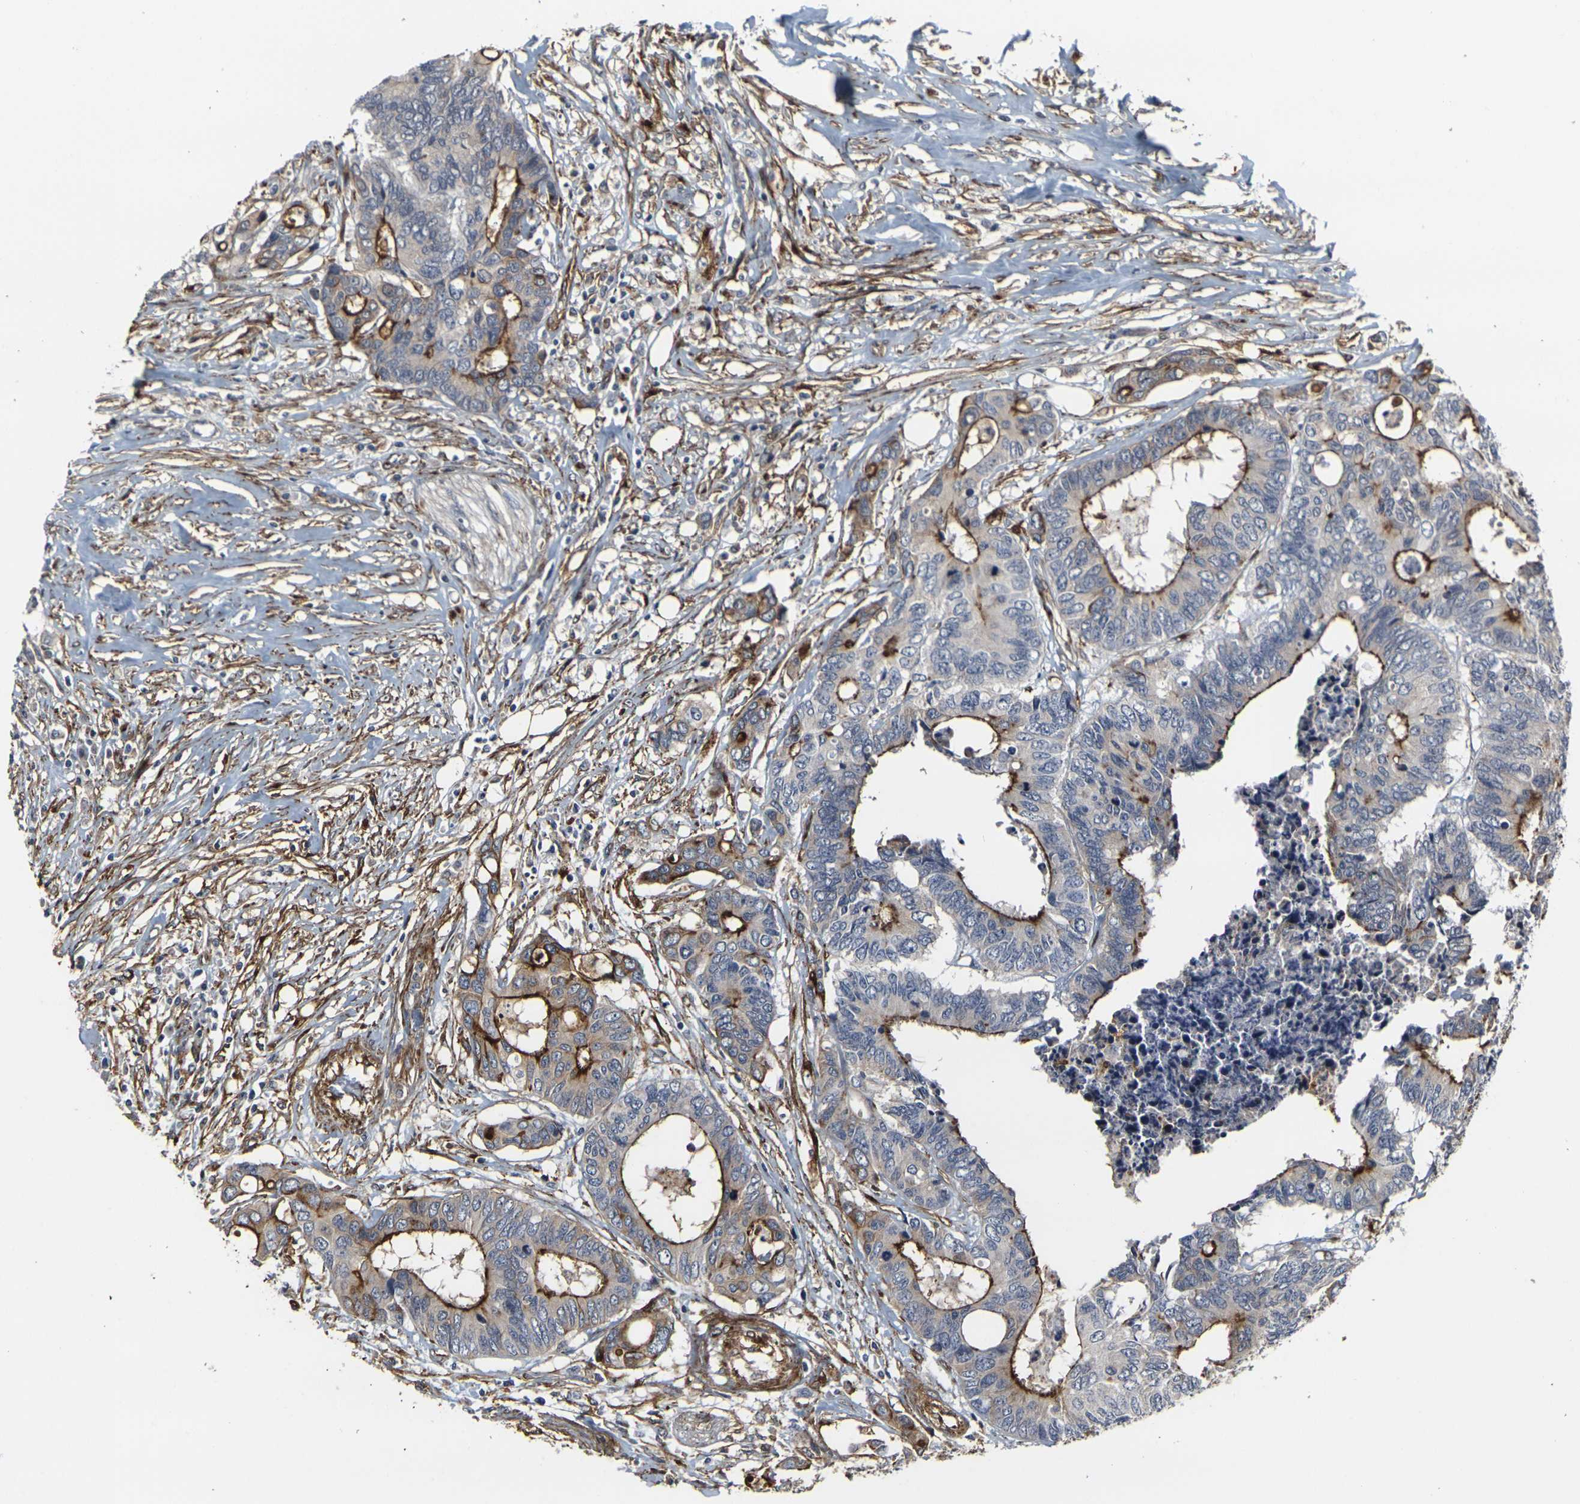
{"staining": {"intensity": "strong", "quantity": ">75%", "location": "cytoplasmic/membranous"}, "tissue": "colorectal cancer", "cell_type": "Tumor cells", "image_type": "cancer", "snomed": [{"axis": "morphology", "description": "Adenocarcinoma, NOS"}, {"axis": "topography", "description": "Rectum"}], "caption": "Brown immunohistochemical staining in colorectal cancer (adenocarcinoma) exhibits strong cytoplasmic/membranous staining in about >75% of tumor cells.", "gene": "MYOF", "patient": {"sex": "male", "age": 55}}